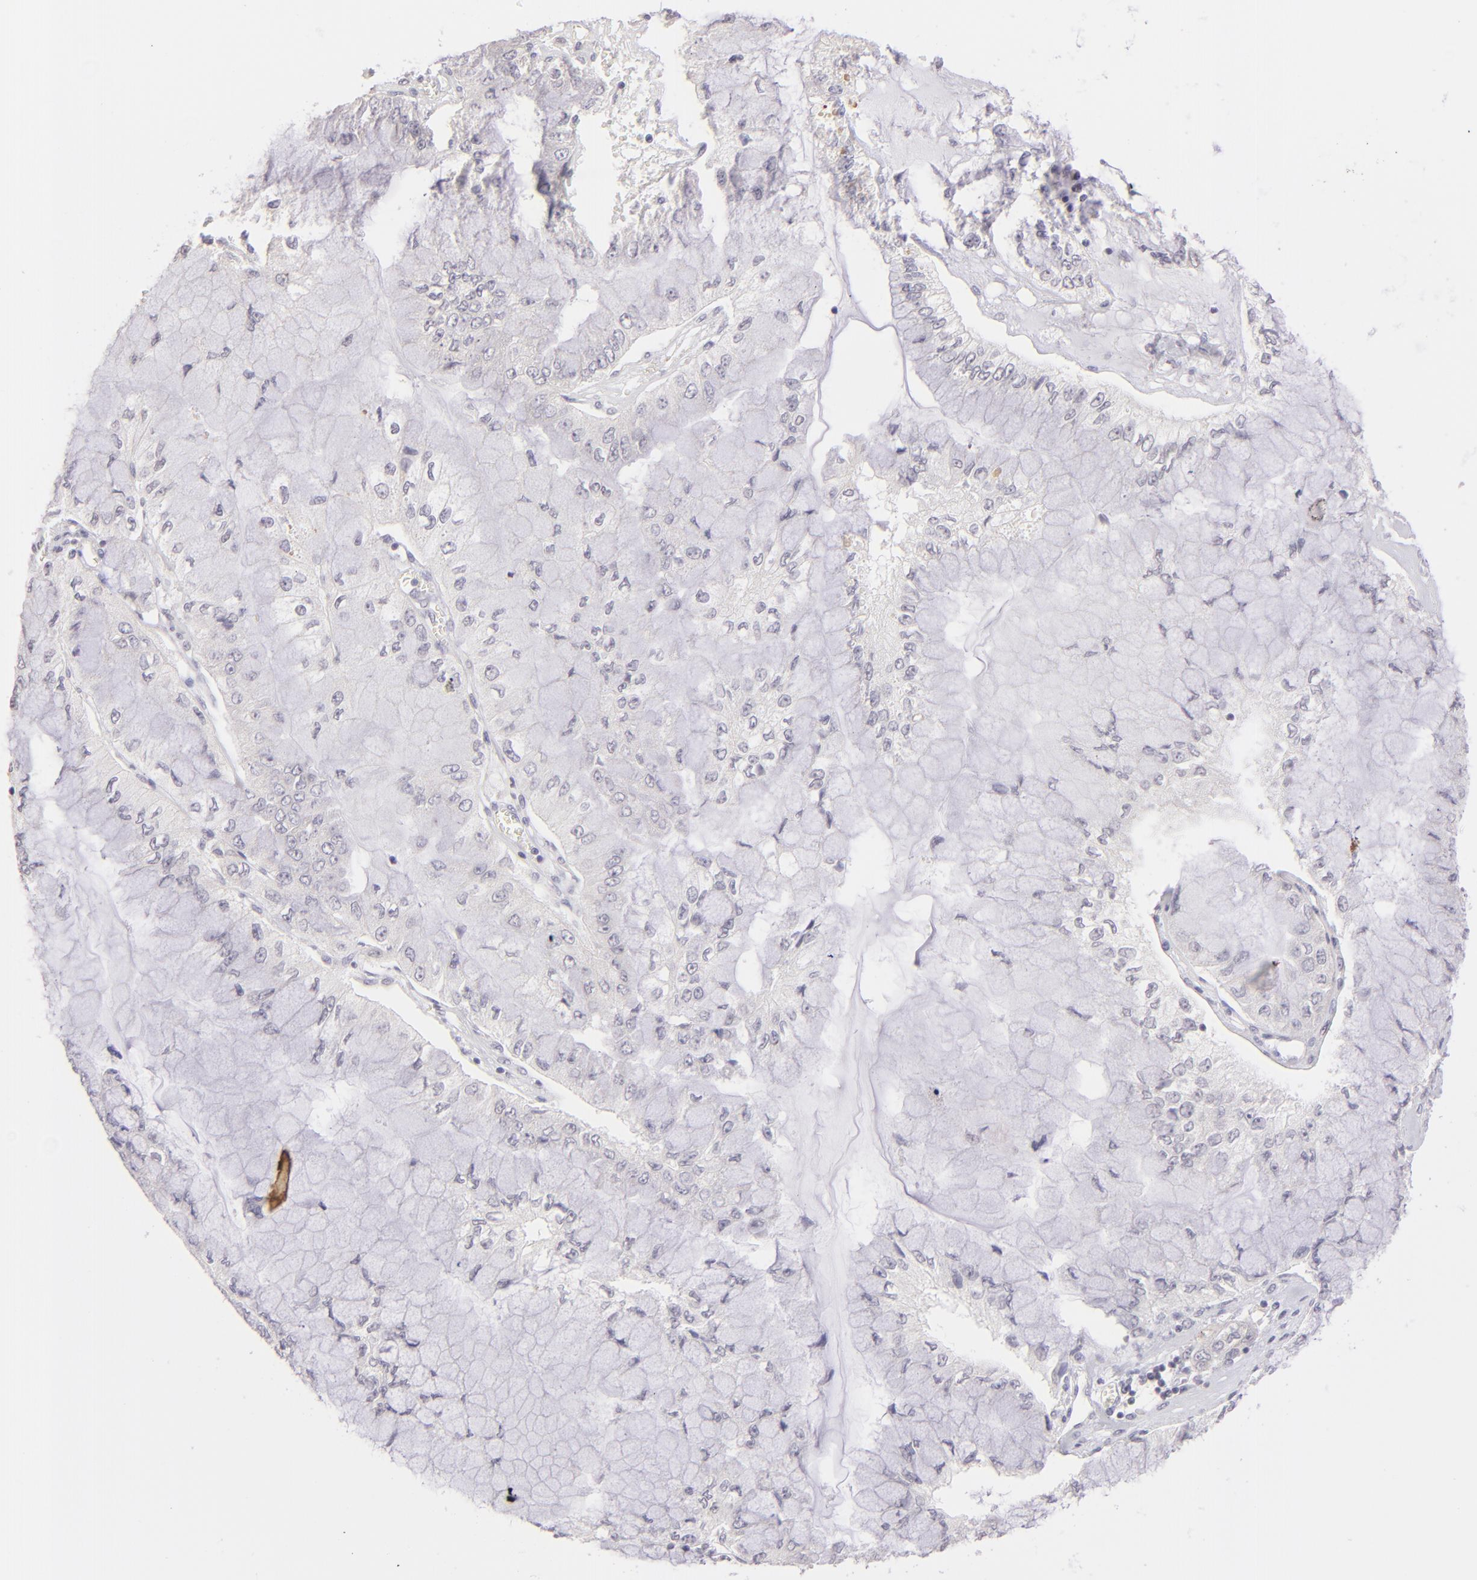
{"staining": {"intensity": "negative", "quantity": "none", "location": "none"}, "tissue": "liver cancer", "cell_type": "Tumor cells", "image_type": "cancer", "snomed": [{"axis": "morphology", "description": "Cholangiocarcinoma"}, {"axis": "topography", "description": "Liver"}], "caption": "Photomicrograph shows no significant protein staining in tumor cells of liver cancer.", "gene": "MAGEA1", "patient": {"sex": "female", "age": 79}}